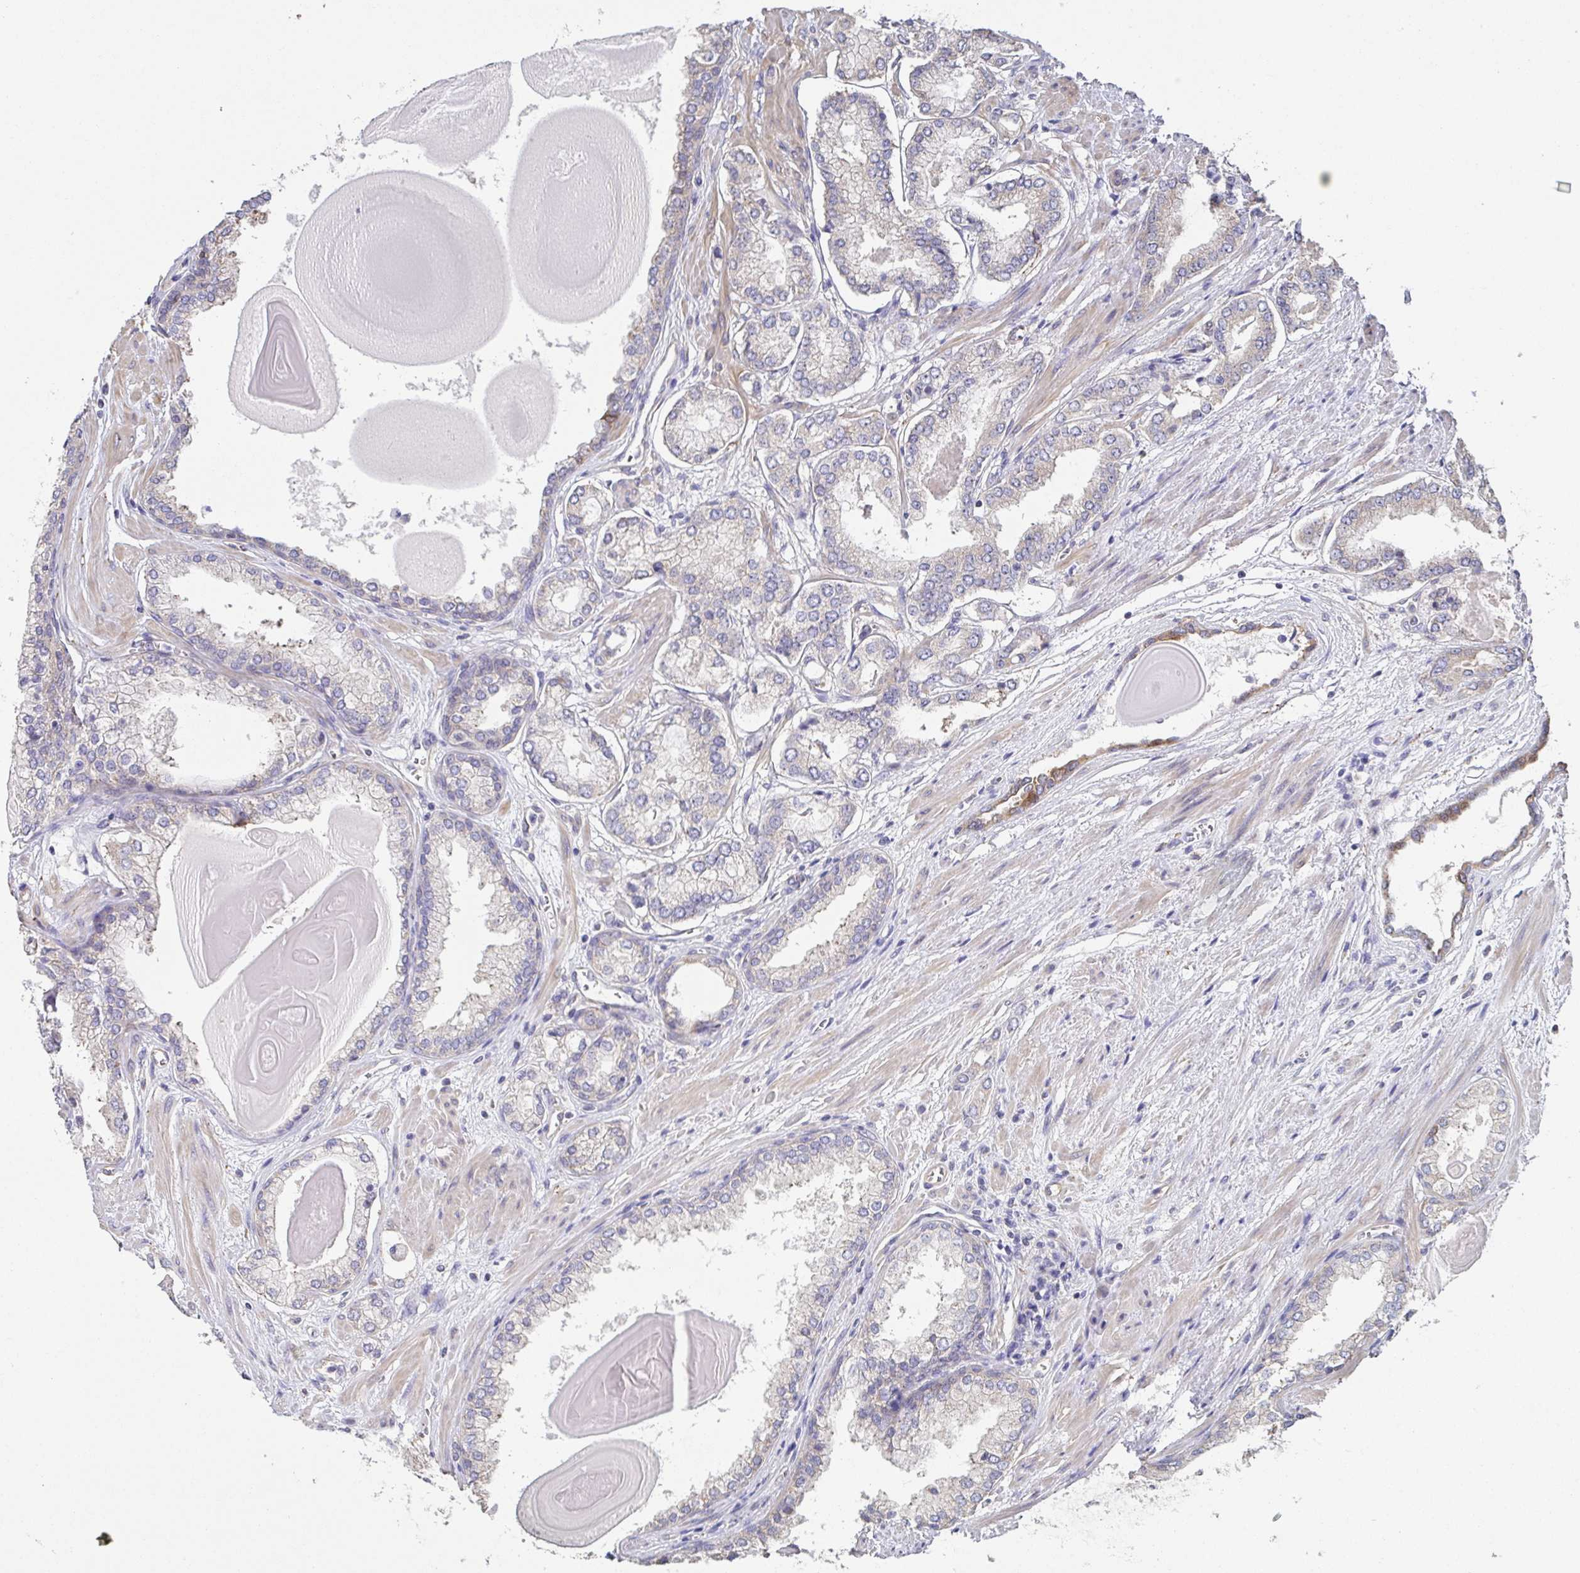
{"staining": {"intensity": "weak", "quantity": "<25%", "location": "cytoplasmic/membranous"}, "tissue": "prostate cancer", "cell_type": "Tumor cells", "image_type": "cancer", "snomed": [{"axis": "morphology", "description": "Adenocarcinoma, Low grade"}, {"axis": "topography", "description": "Prostate"}], "caption": "Histopathology image shows no protein positivity in tumor cells of low-grade adenocarcinoma (prostate) tissue. Nuclei are stained in blue.", "gene": "EIF3D", "patient": {"sex": "male", "age": 64}}